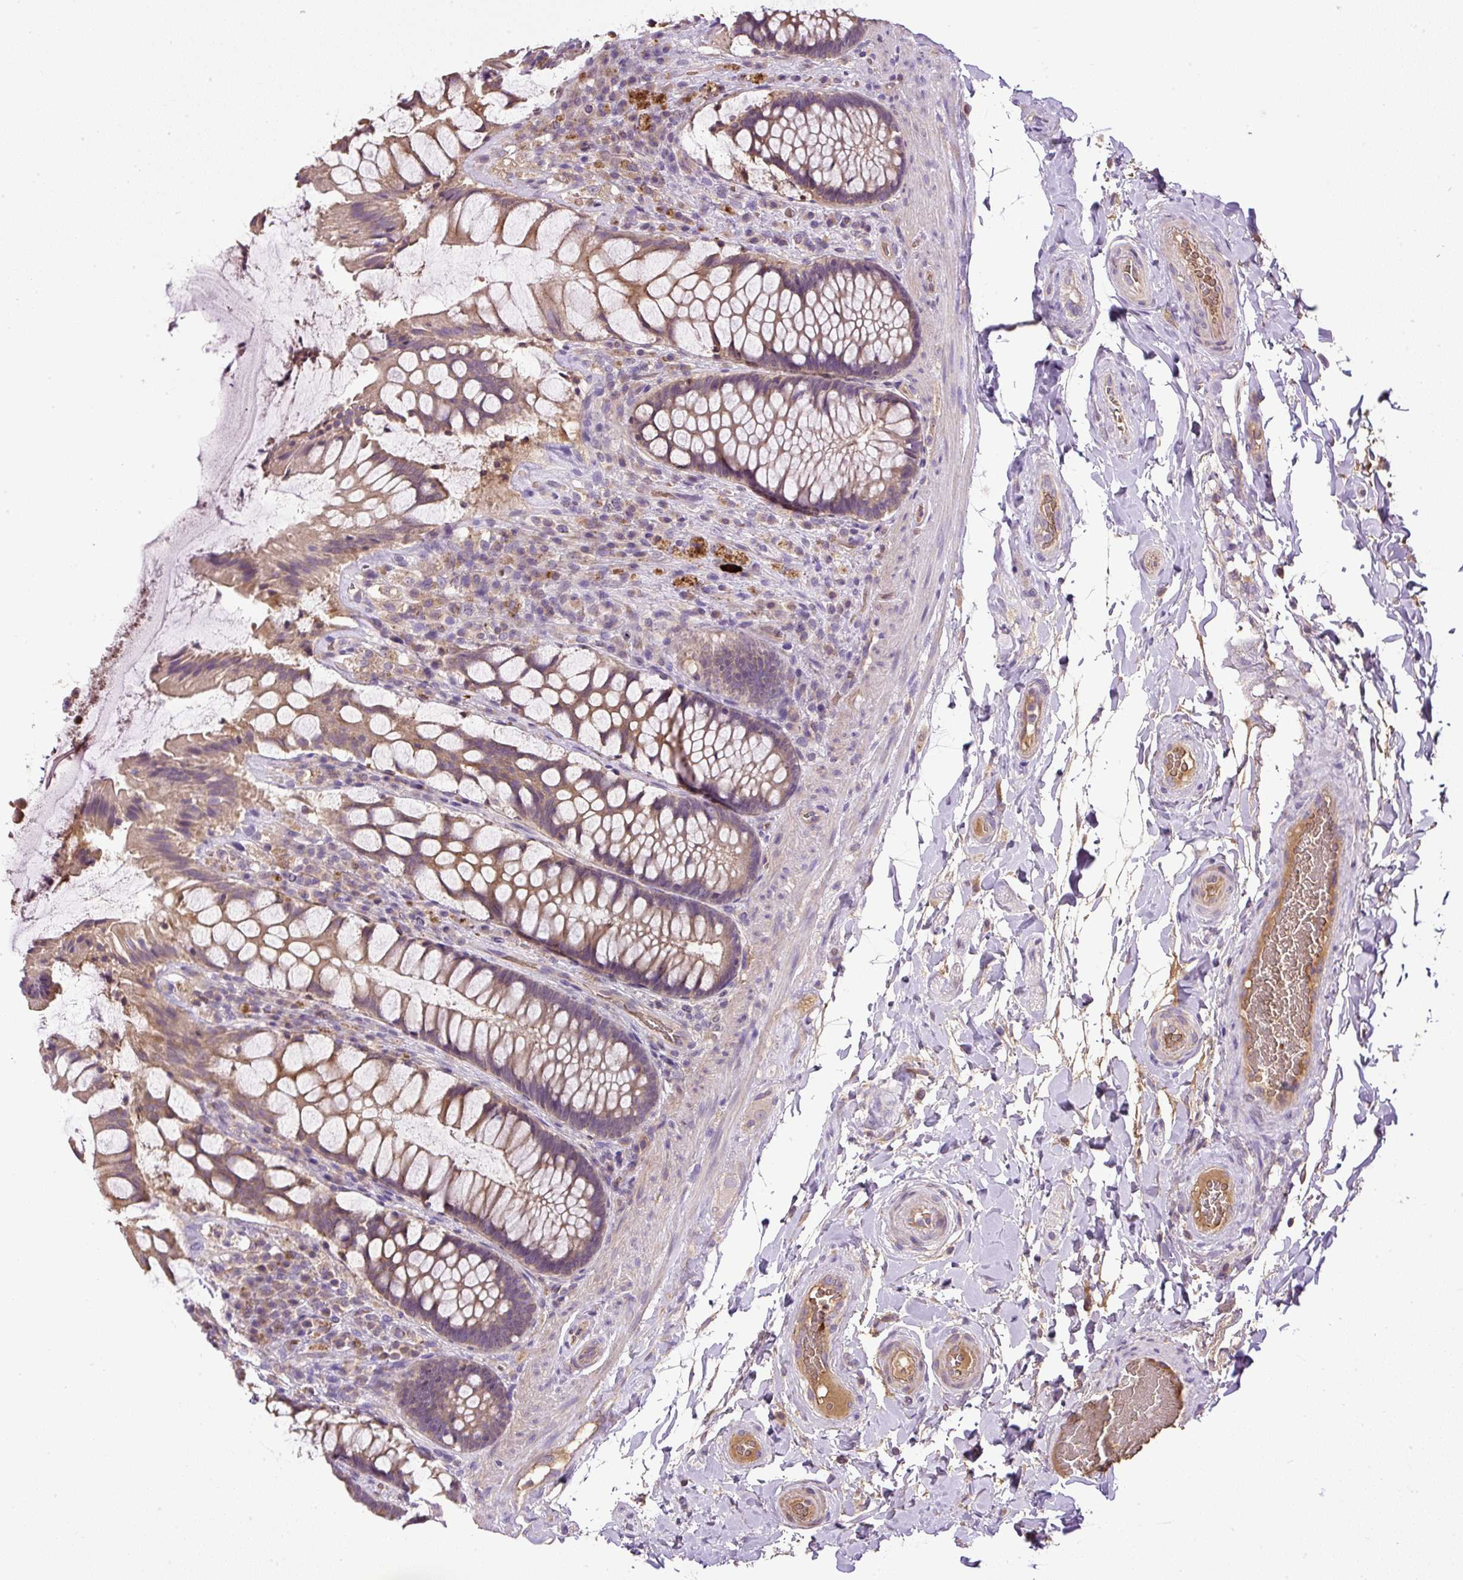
{"staining": {"intensity": "weak", "quantity": ">75%", "location": "cytoplasmic/membranous"}, "tissue": "rectum", "cell_type": "Glandular cells", "image_type": "normal", "snomed": [{"axis": "morphology", "description": "Normal tissue, NOS"}, {"axis": "topography", "description": "Rectum"}], "caption": "Human rectum stained with a brown dye demonstrates weak cytoplasmic/membranous positive positivity in approximately >75% of glandular cells.", "gene": "CXCL13", "patient": {"sex": "female", "age": 58}}